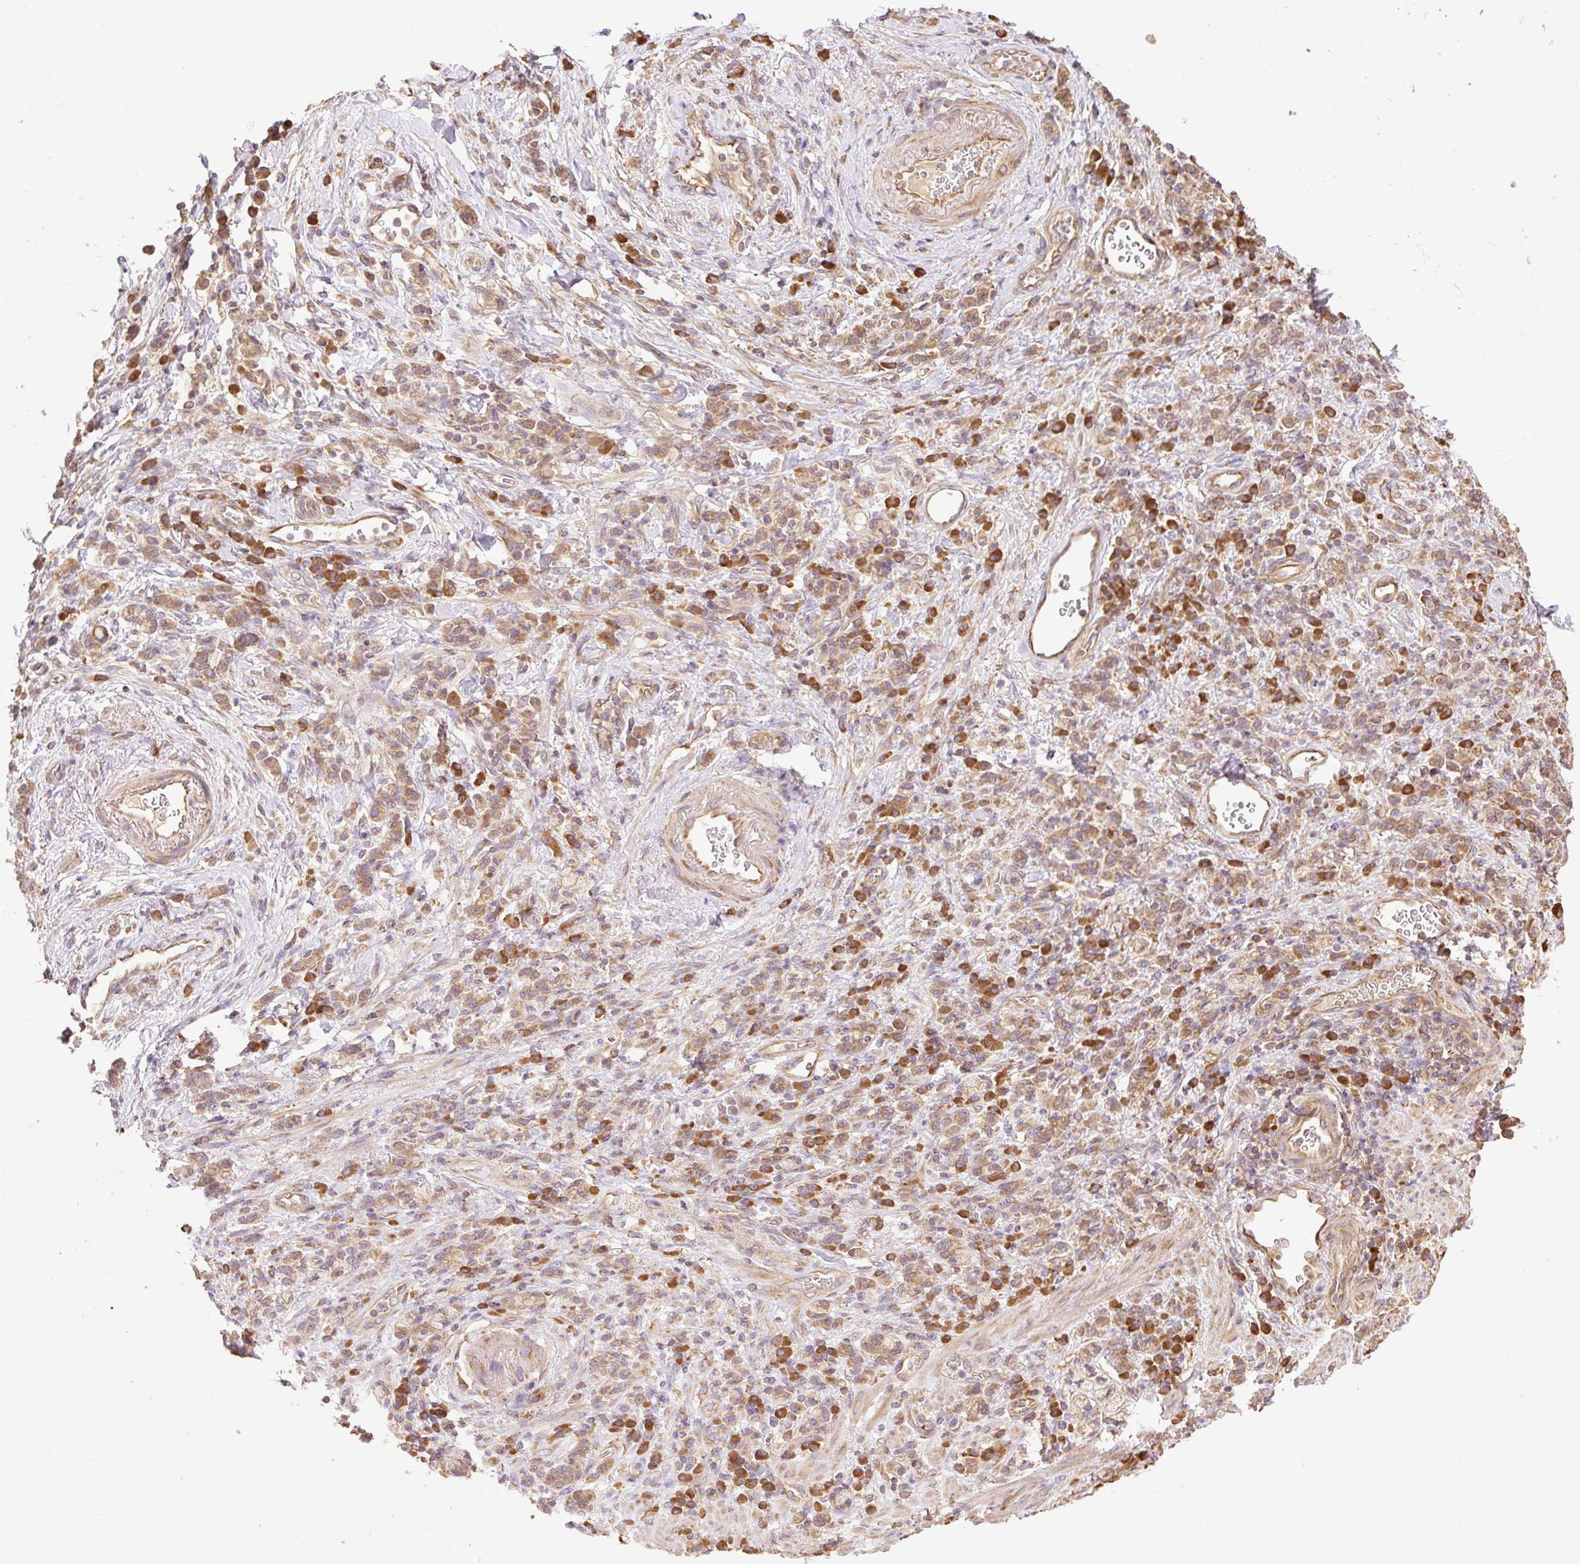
{"staining": {"intensity": "moderate", "quantity": ">75%", "location": "cytoplasmic/membranous"}, "tissue": "stomach cancer", "cell_type": "Tumor cells", "image_type": "cancer", "snomed": [{"axis": "morphology", "description": "Adenocarcinoma, NOS"}, {"axis": "topography", "description": "Stomach"}], "caption": "A photomicrograph of adenocarcinoma (stomach) stained for a protein exhibits moderate cytoplasmic/membranous brown staining in tumor cells.", "gene": "DESI1", "patient": {"sex": "male", "age": 77}}